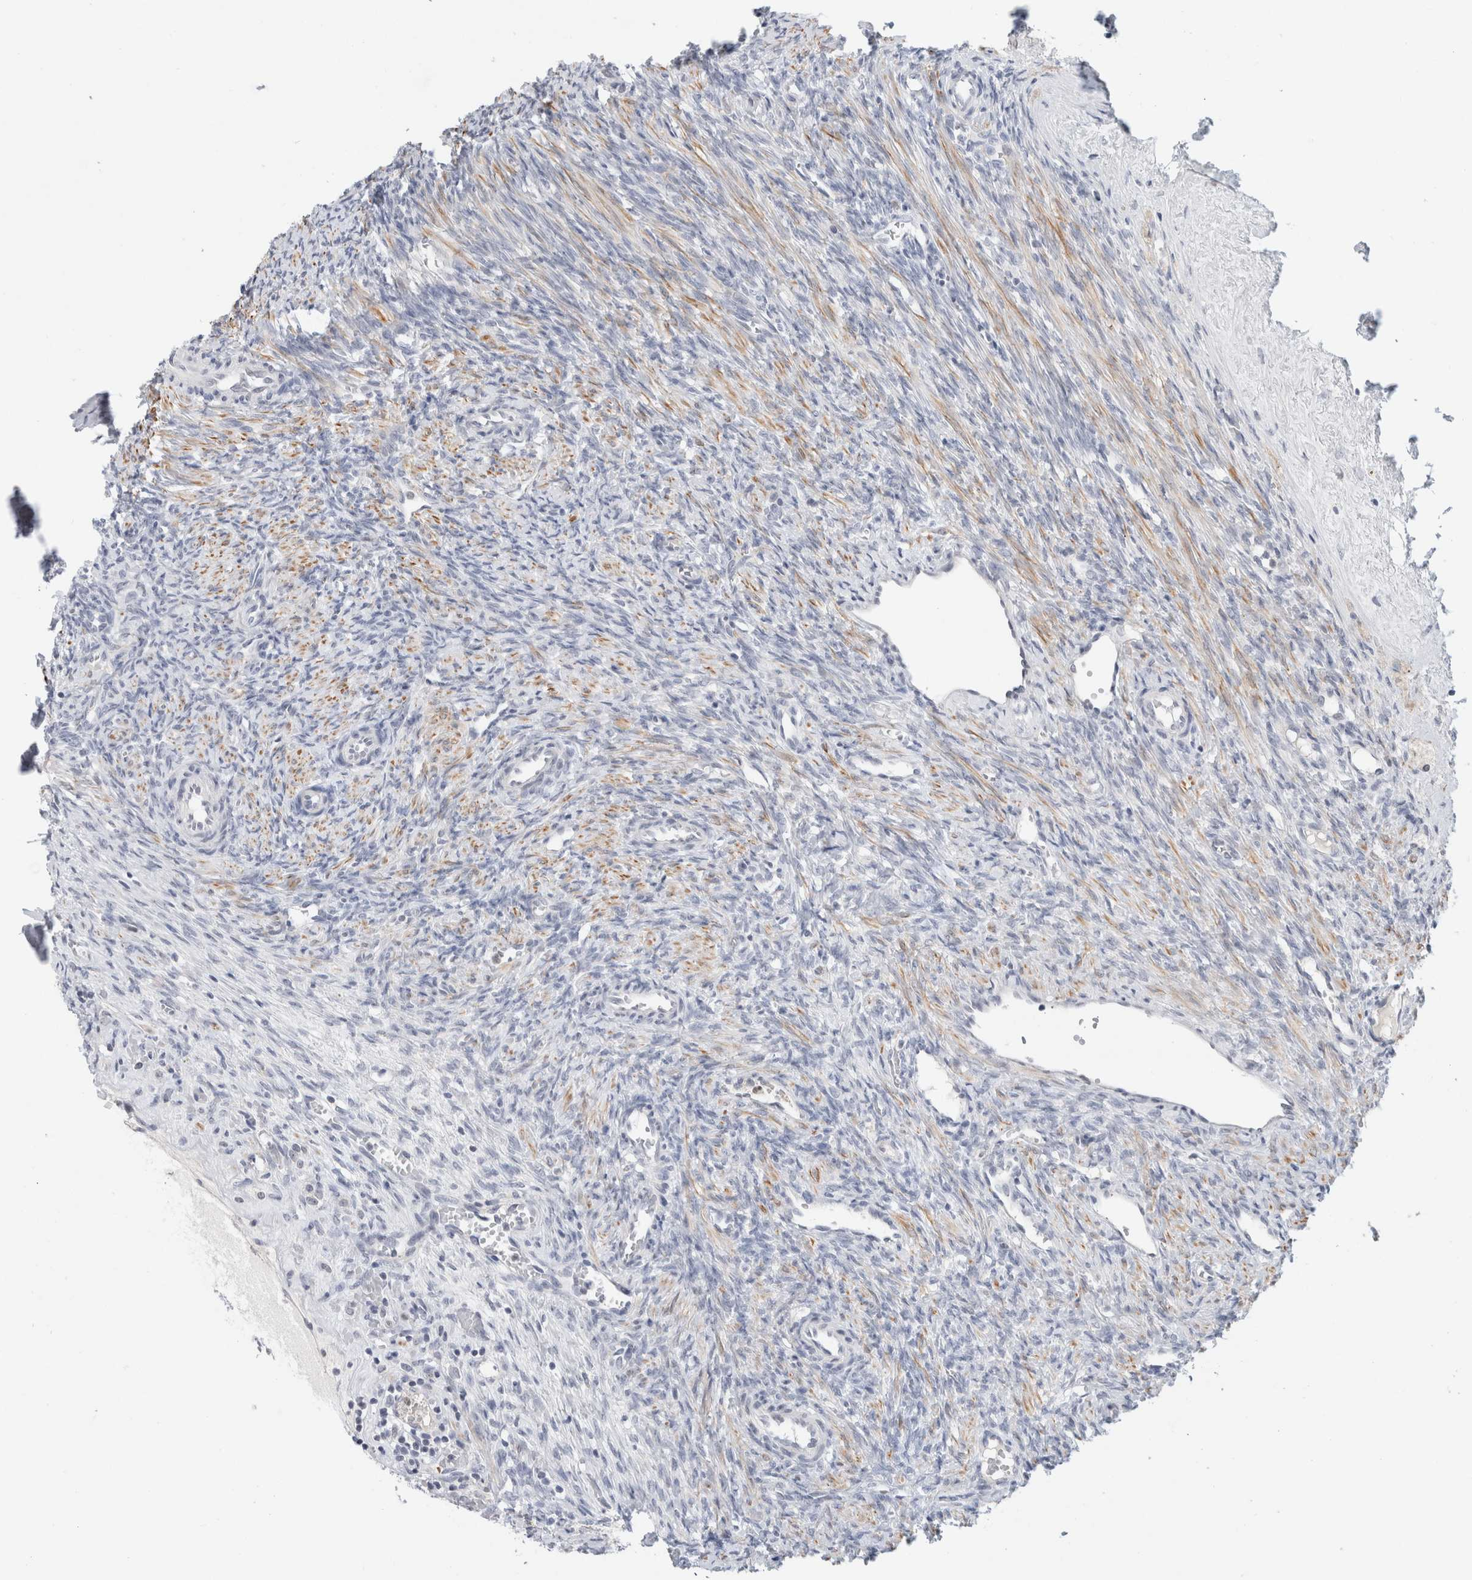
{"staining": {"intensity": "moderate", "quantity": ">75%", "location": "nuclear"}, "tissue": "ovary", "cell_type": "Follicle cells", "image_type": "normal", "snomed": [{"axis": "morphology", "description": "Normal tissue, NOS"}, {"axis": "topography", "description": "Ovary"}], "caption": "Normal ovary shows moderate nuclear positivity in approximately >75% of follicle cells, visualized by immunohistochemistry.", "gene": "KNL1", "patient": {"sex": "female", "age": 41}}